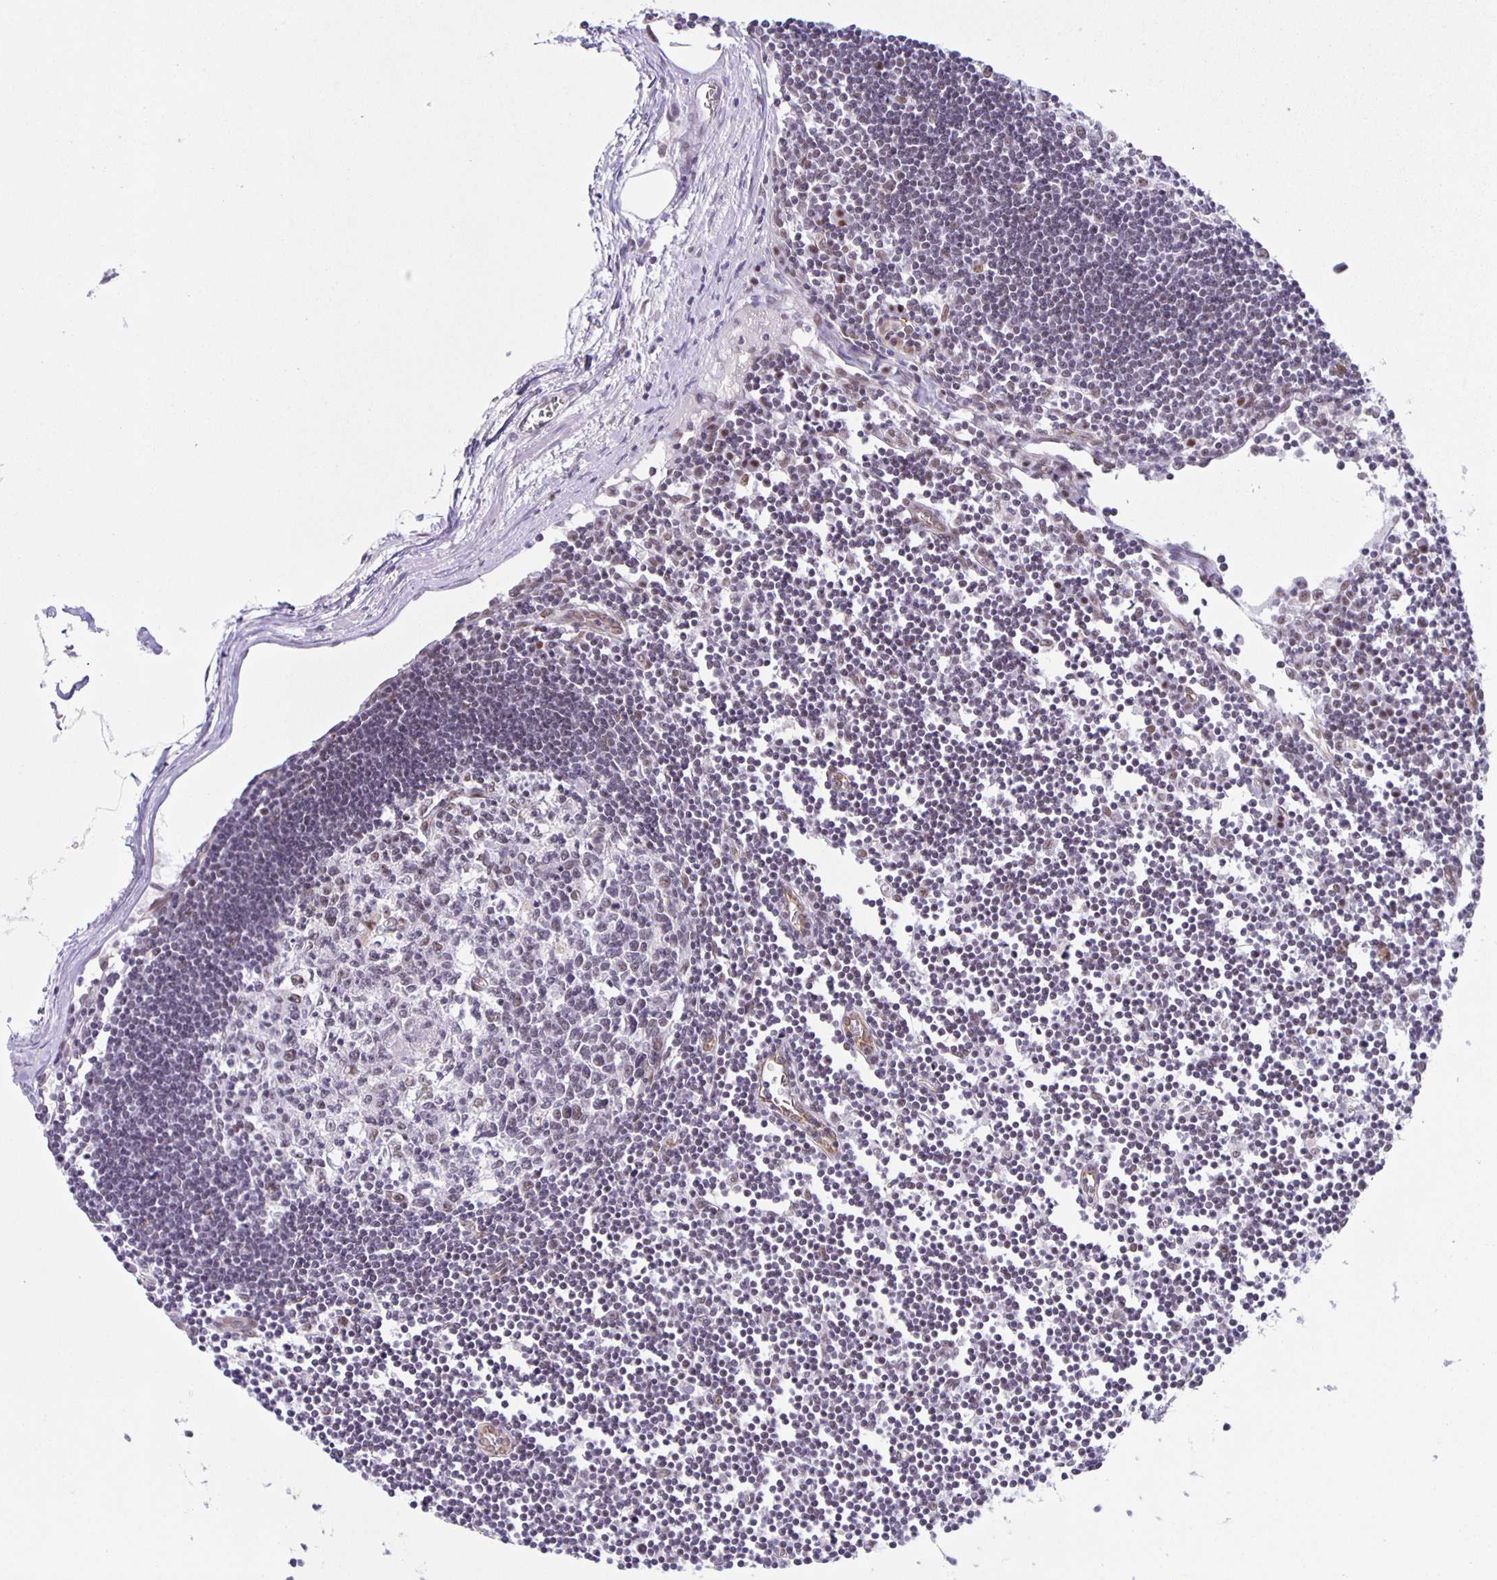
{"staining": {"intensity": "negative", "quantity": "none", "location": "none"}, "tissue": "lymph node", "cell_type": "Germinal center cells", "image_type": "normal", "snomed": [{"axis": "morphology", "description": "Normal tissue, NOS"}, {"axis": "topography", "description": "Lymph node"}], "caption": "IHC photomicrograph of benign human lymph node stained for a protein (brown), which displays no staining in germinal center cells. (DAB IHC with hematoxylin counter stain).", "gene": "ZRANB2", "patient": {"sex": "female", "age": 65}}